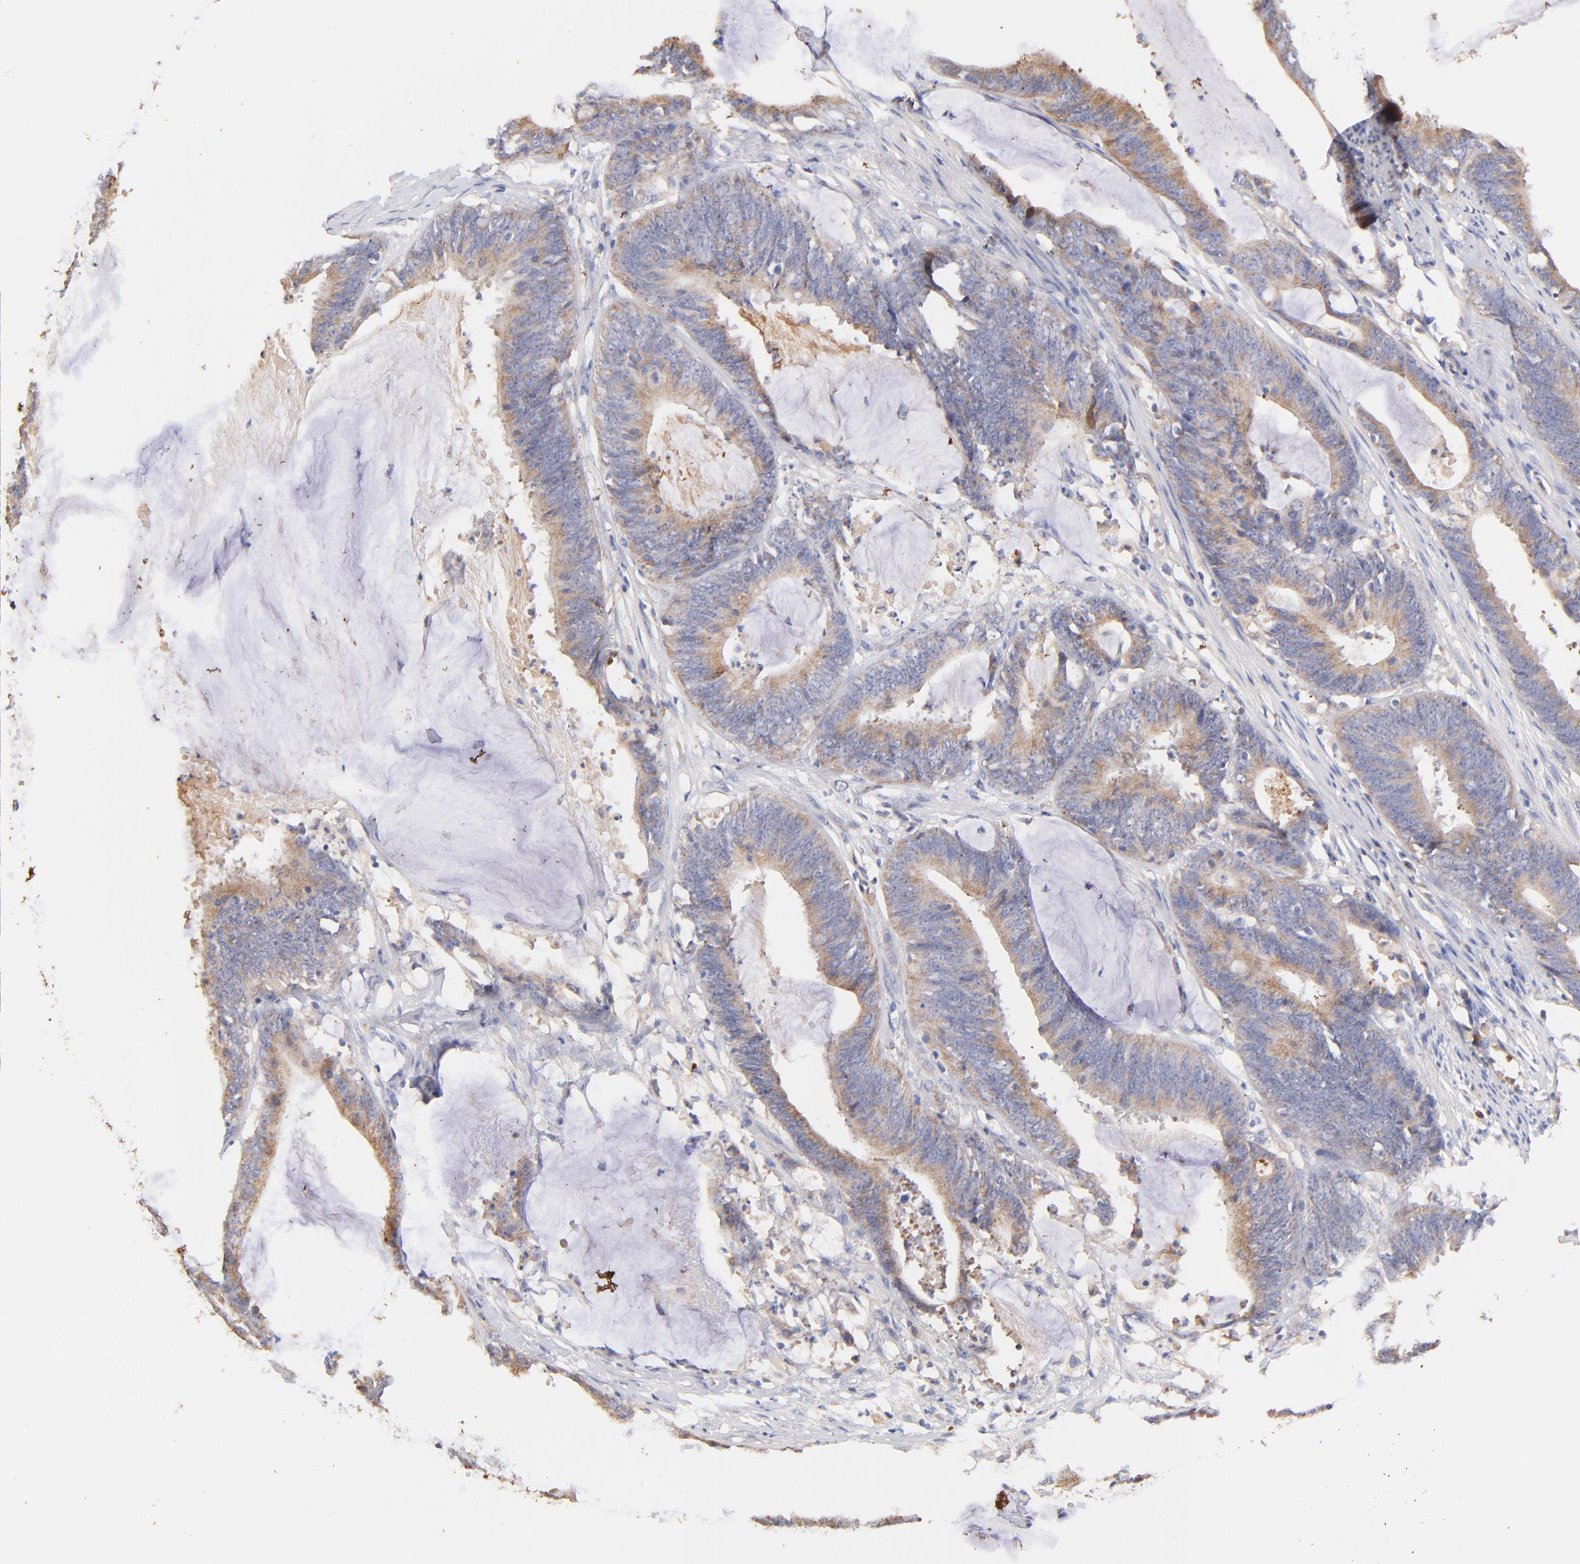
{"staining": {"intensity": "weak", "quantity": ">75%", "location": "cytoplasmic/membranous"}, "tissue": "colorectal cancer", "cell_type": "Tumor cells", "image_type": "cancer", "snomed": [{"axis": "morphology", "description": "Adenocarcinoma, NOS"}, {"axis": "topography", "description": "Rectum"}], "caption": "Weak cytoplasmic/membranous protein positivity is present in approximately >75% of tumor cells in colorectal cancer (adenocarcinoma).", "gene": "IGLV7-43", "patient": {"sex": "female", "age": 66}}